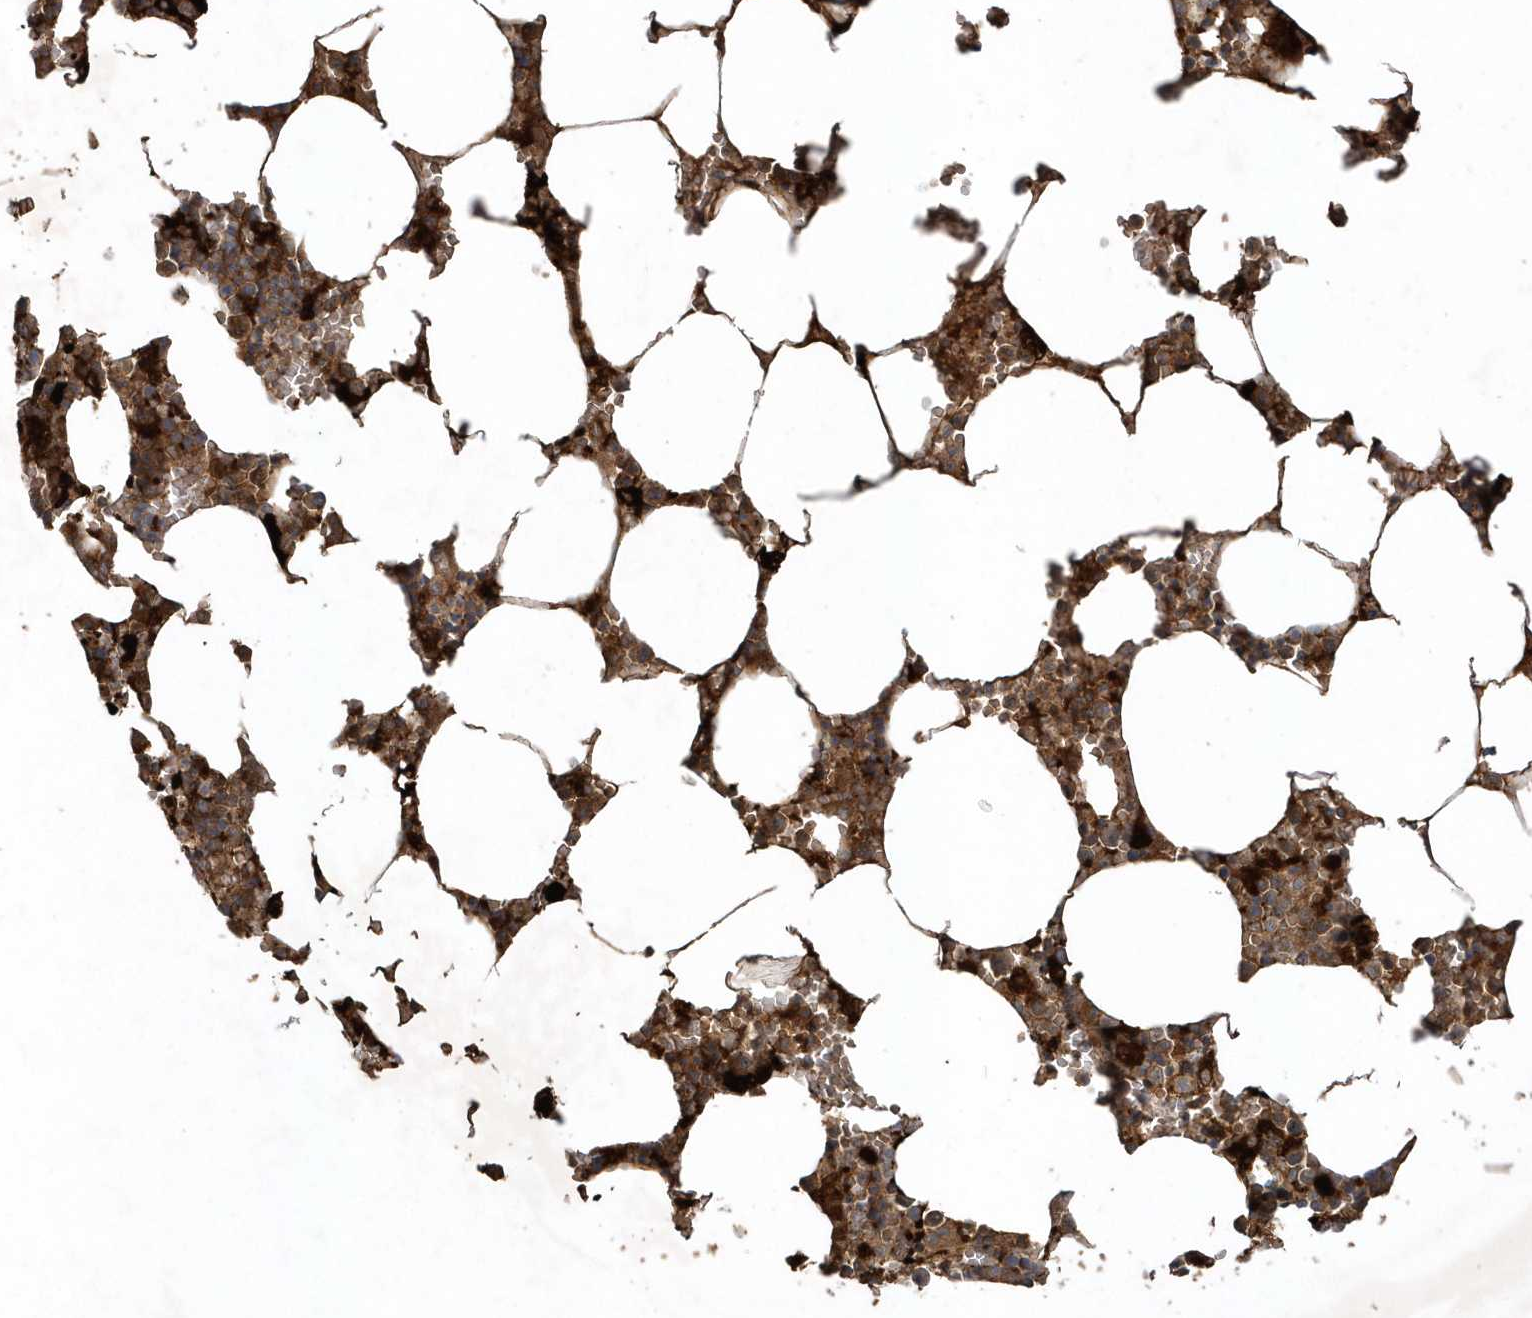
{"staining": {"intensity": "moderate", "quantity": "25%-75%", "location": "cytoplasmic/membranous"}, "tissue": "bone marrow", "cell_type": "Hematopoietic cells", "image_type": "normal", "snomed": [{"axis": "morphology", "description": "Normal tissue, NOS"}, {"axis": "topography", "description": "Bone marrow"}], "caption": "Bone marrow stained with DAB (3,3'-diaminobenzidine) immunohistochemistry displays medium levels of moderate cytoplasmic/membranous staining in about 25%-75% of hematopoietic cells. (Stains: DAB in brown, nuclei in blue, Microscopy: brightfield microscopy at high magnification).", "gene": "THG1L", "patient": {"sex": "male", "age": 70}}